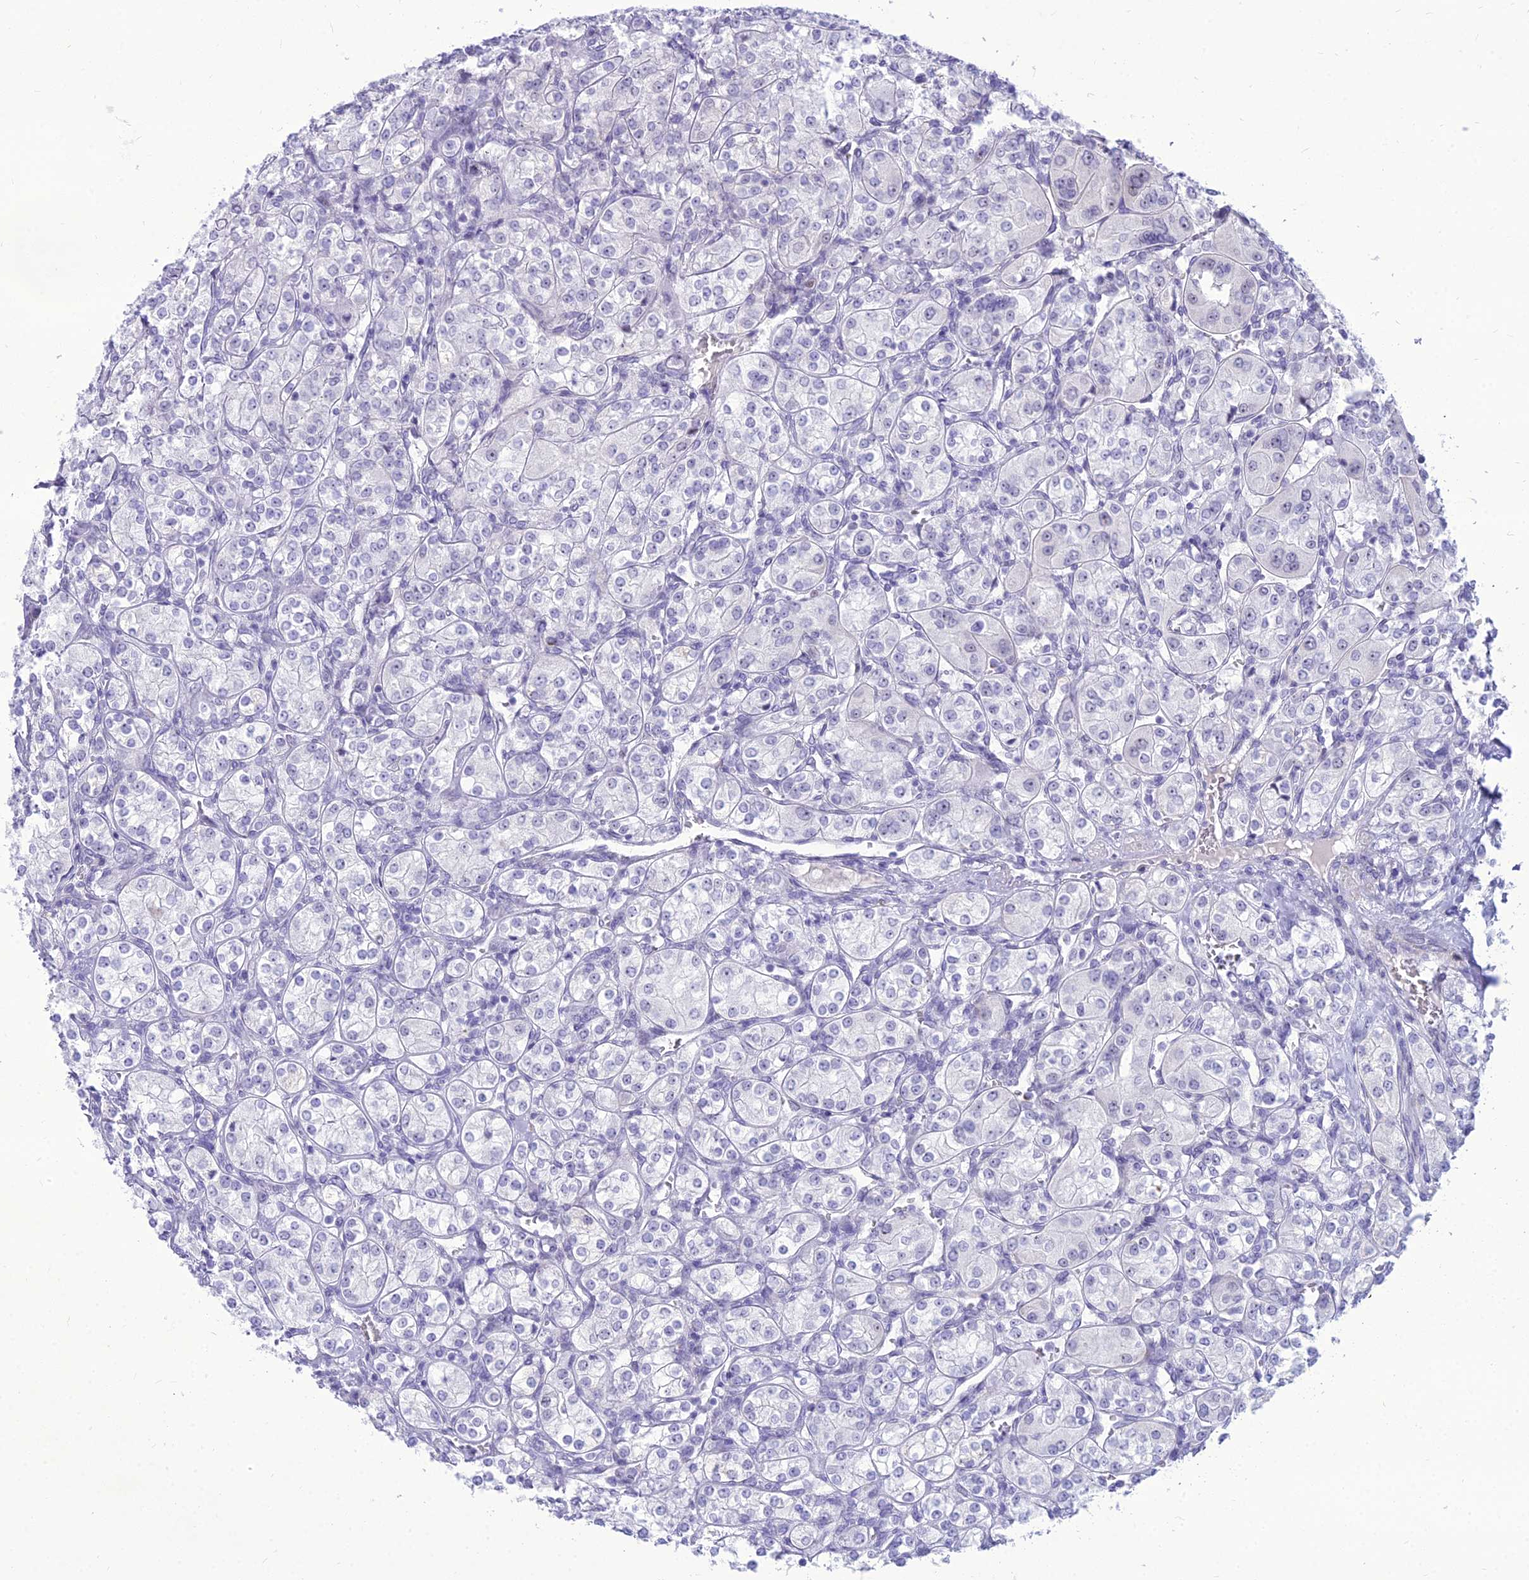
{"staining": {"intensity": "negative", "quantity": "none", "location": "none"}, "tissue": "renal cancer", "cell_type": "Tumor cells", "image_type": "cancer", "snomed": [{"axis": "morphology", "description": "Adenocarcinoma, NOS"}, {"axis": "topography", "description": "Kidney"}], "caption": "A high-resolution image shows immunohistochemistry staining of renal cancer, which demonstrates no significant staining in tumor cells.", "gene": "DHX40", "patient": {"sex": "male", "age": 77}}